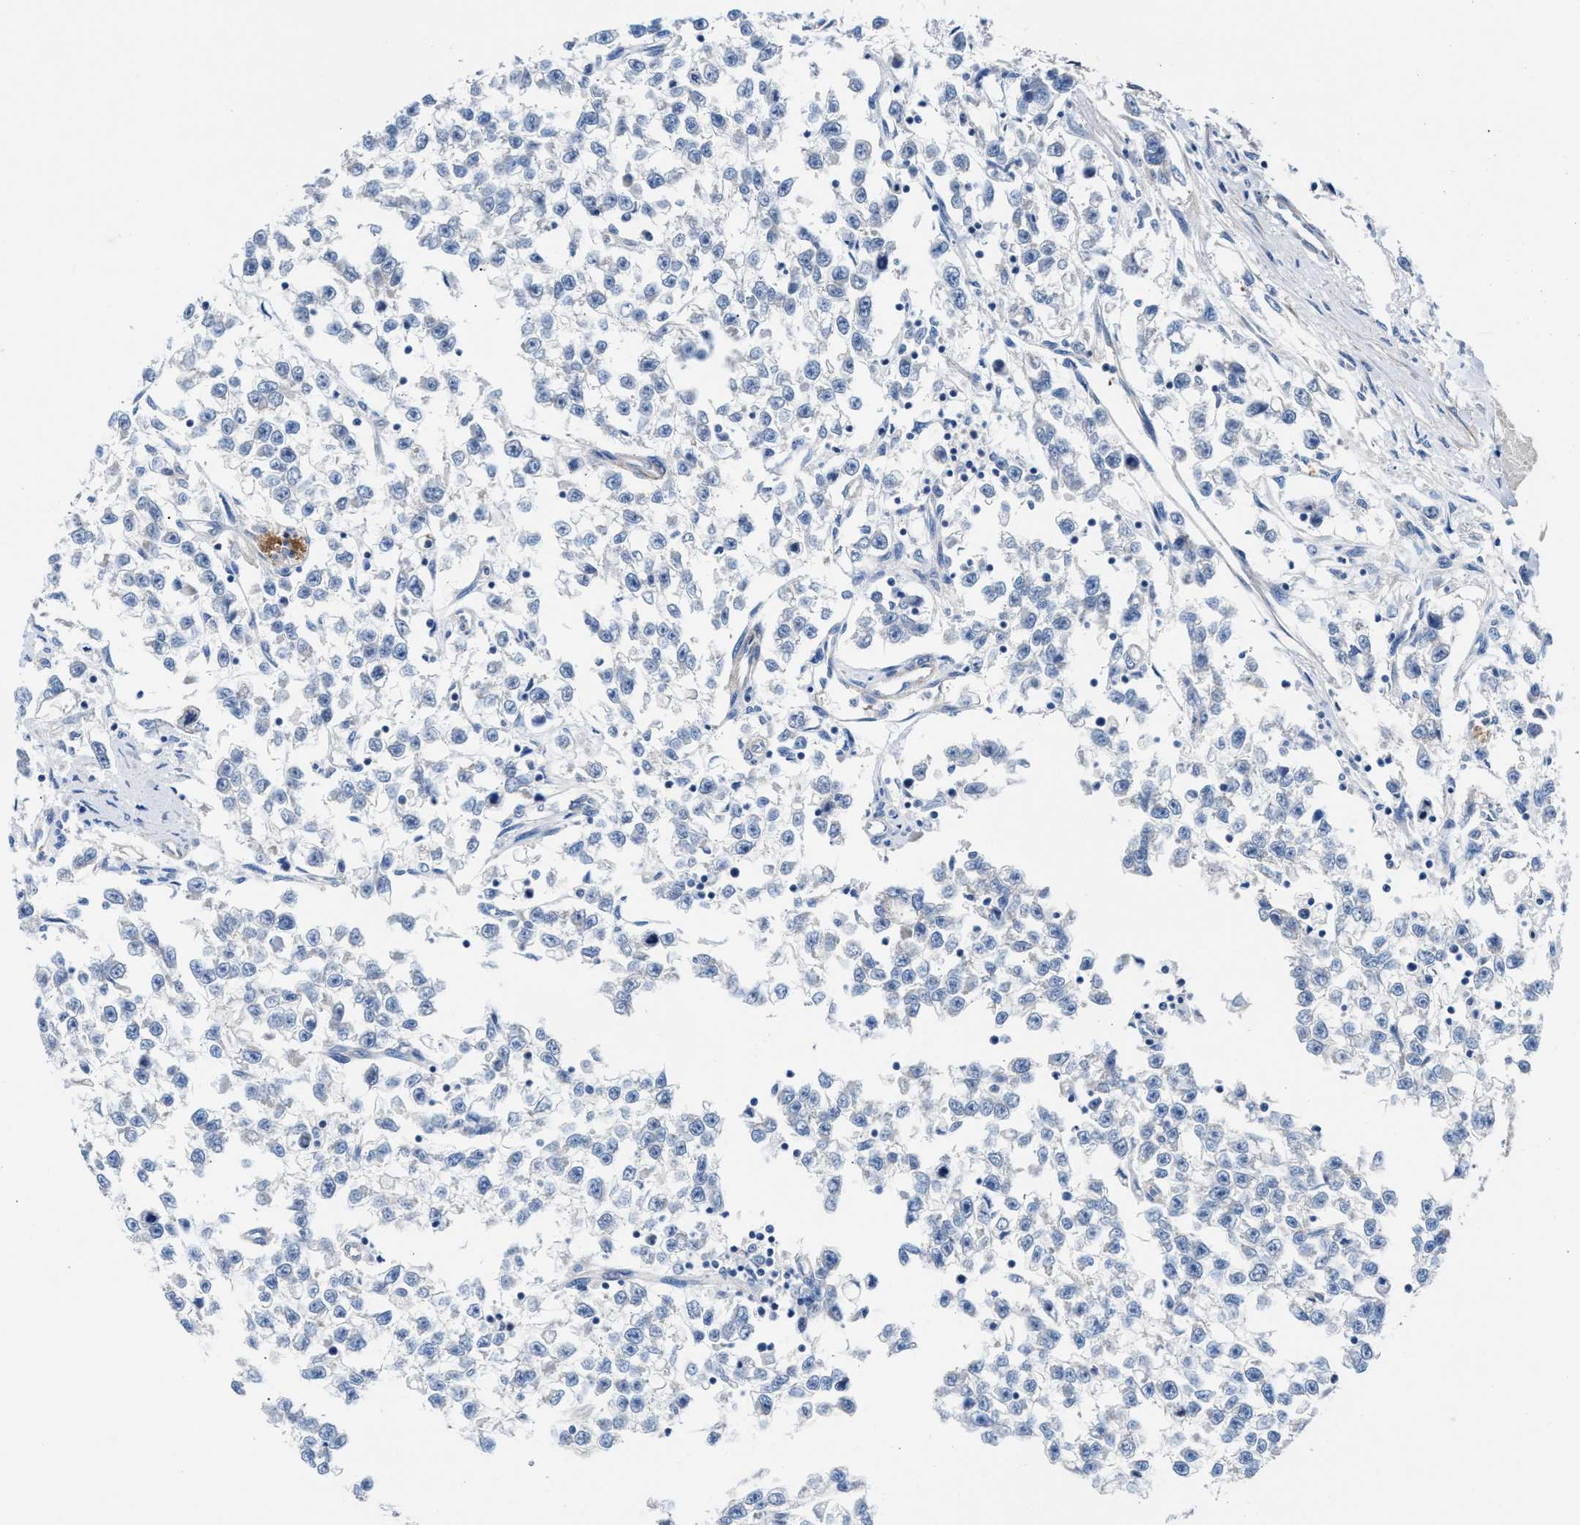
{"staining": {"intensity": "negative", "quantity": "none", "location": "none"}, "tissue": "testis cancer", "cell_type": "Tumor cells", "image_type": "cancer", "snomed": [{"axis": "morphology", "description": "Seminoma, NOS"}, {"axis": "morphology", "description": "Carcinoma, Embryonal, NOS"}, {"axis": "topography", "description": "Testis"}], "caption": "Immunohistochemical staining of human testis embryonal carcinoma exhibits no significant staining in tumor cells.", "gene": "PARG", "patient": {"sex": "male", "age": 51}}